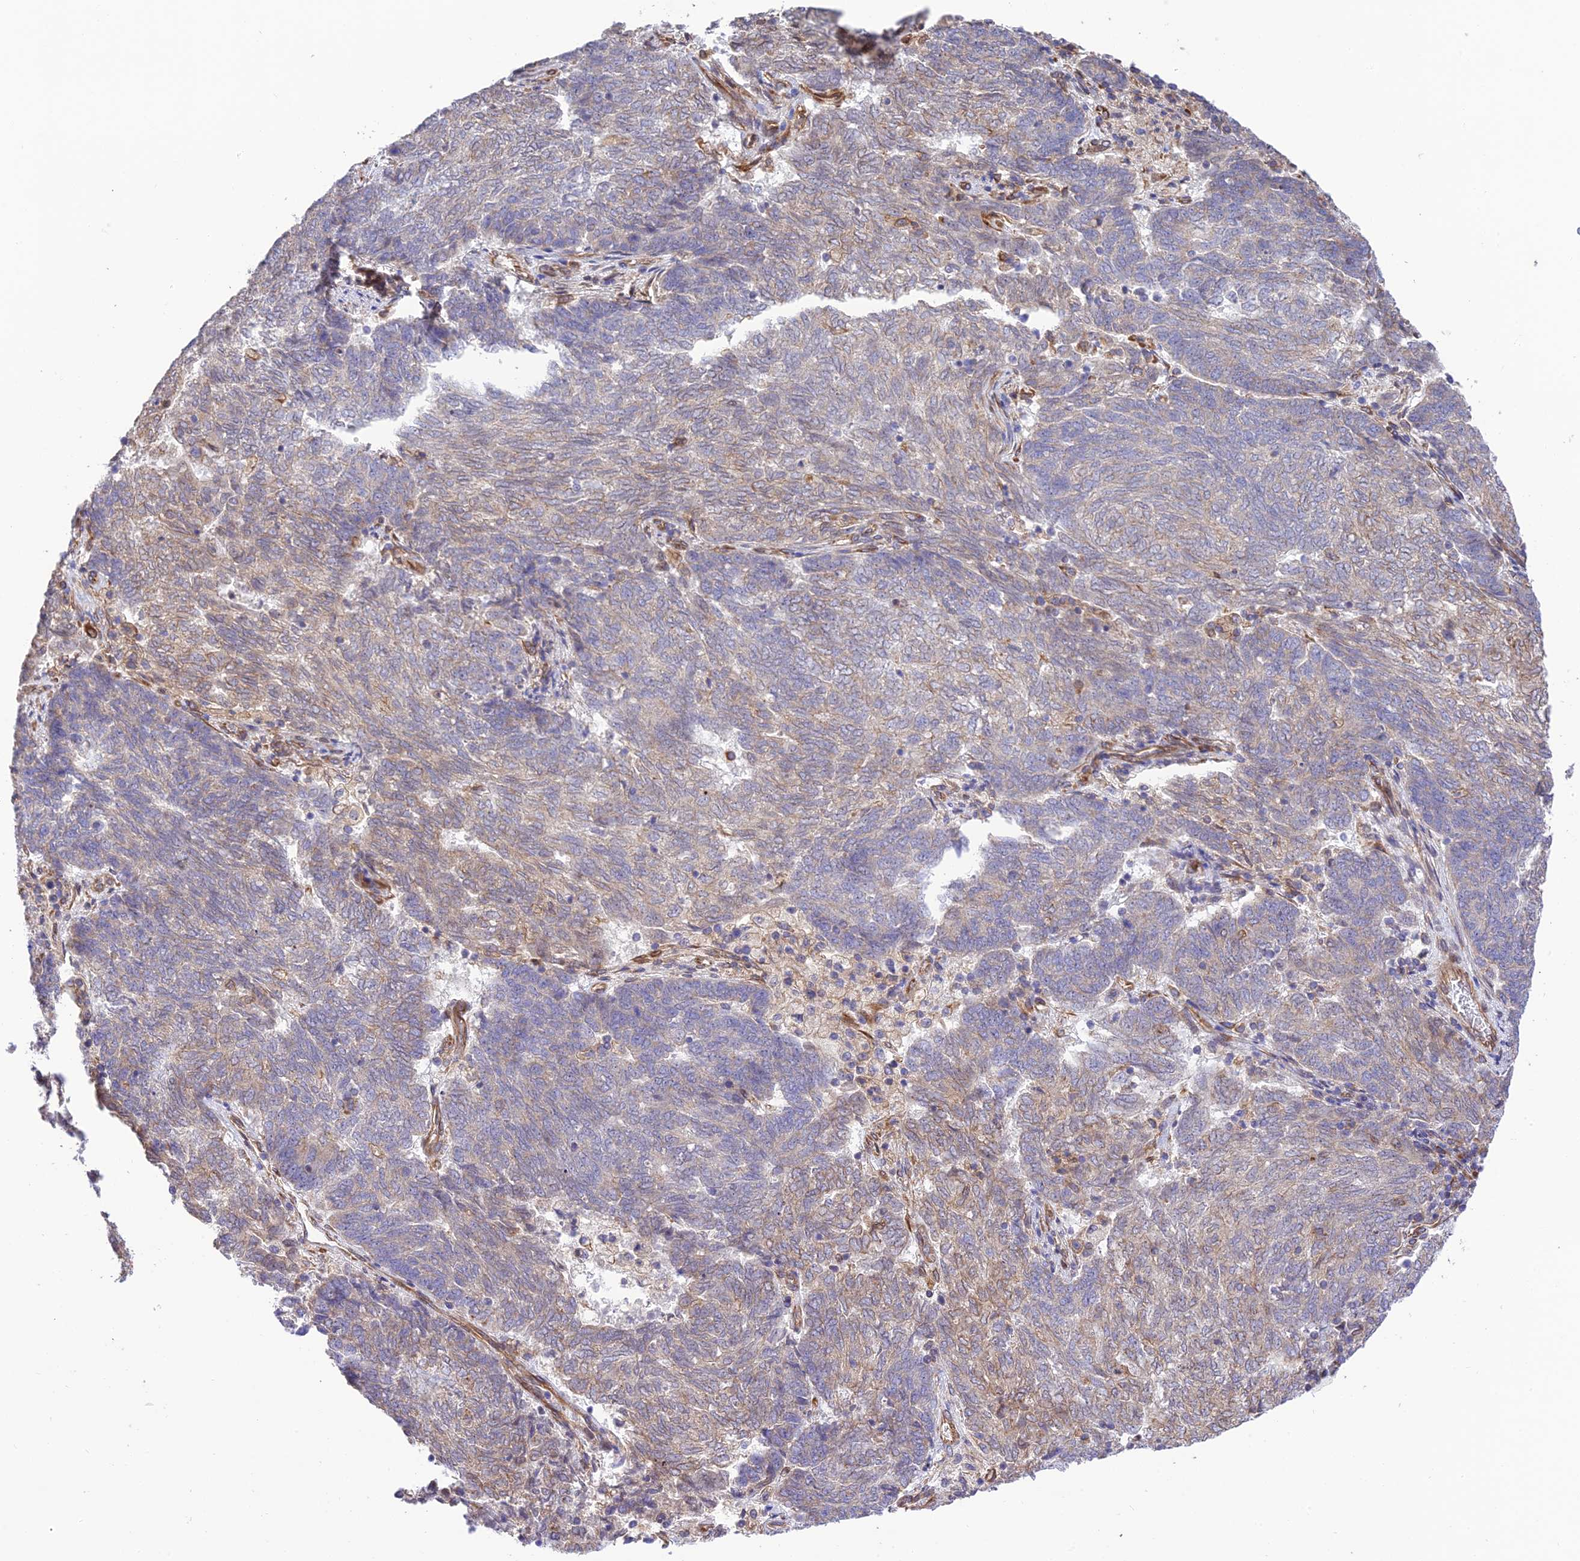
{"staining": {"intensity": "negative", "quantity": "none", "location": "none"}, "tissue": "endometrial cancer", "cell_type": "Tumor cells", "image_type": "cancer", "snomed": [{"axis": "morphology", "description": "Adenocarcinoma, NOS"}, {"axis": "topography", "description": "Endometrium"}], "caption": "An IHC histopathology image of adenocarcinoma (endometrial) is shown. There is no staining in tumor cells of adenocarcinoma (endometrial).", "gene": "EXOC3L4", "patient": {"sex": "female", "age": 80}}